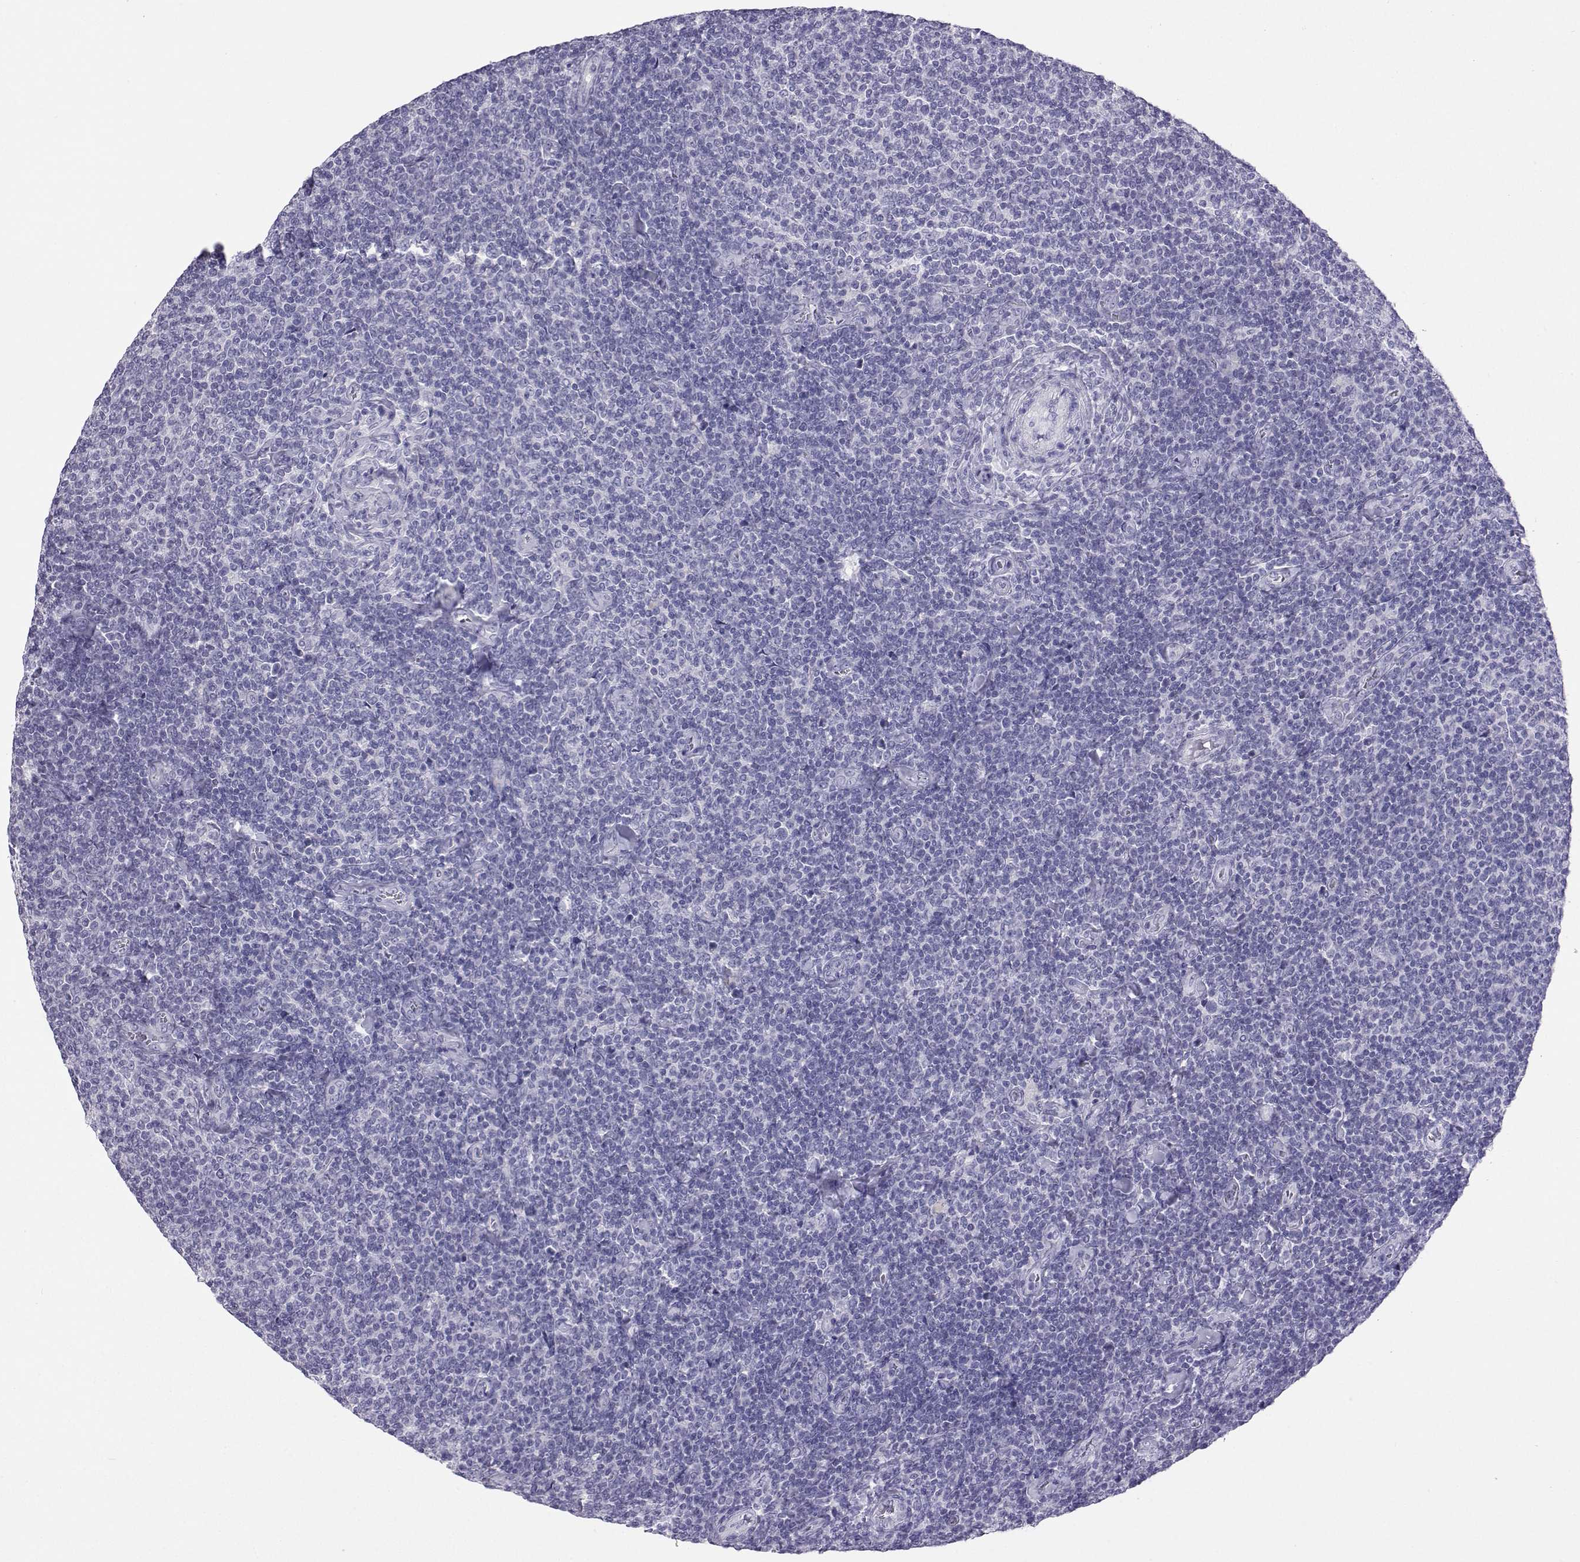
{"staining": {"intensity": "negative", "quantity": "none", "location": "none"}, "tissue": "lymphoma", "cell_type": "Tumor cells", "image_type": "cancer", "snomed": [{"axis": "morphology", "description": "Malignant lymphoma, non-Hodgkin's type, Low grade"}, {"axis": "topography", "description": "Lymph node"}], "caption": "This image is of lymphoma stained with immunohistochemistry (IHC) to label a protein in brown with the nuclei are counter-stained blue. There is no expression in tumor cells.", "gene": "PLIN4", "patient": {"sex": "male", "age": 52}}